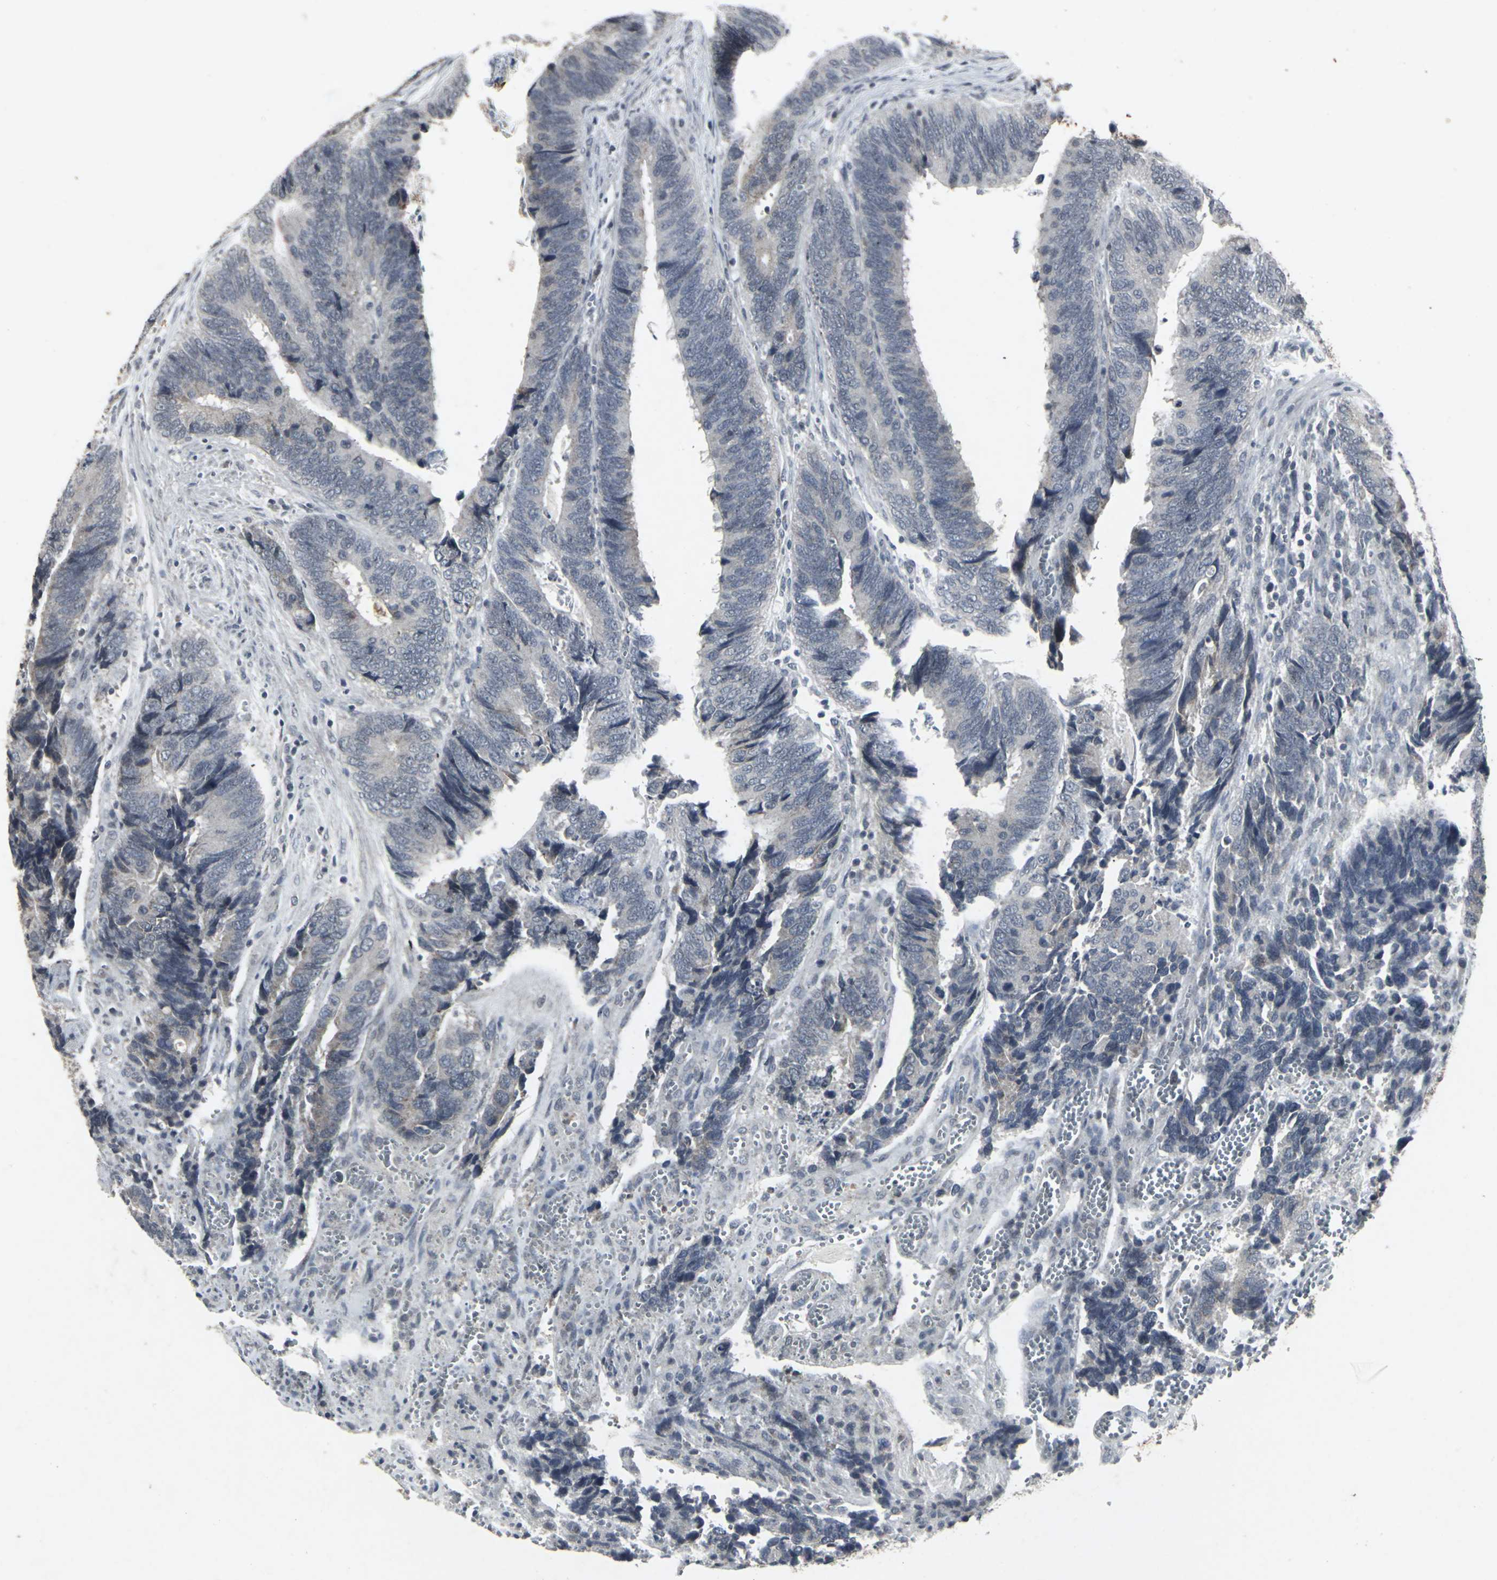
{"staining": {"intensity": "weak", "quantity": "<25%", "location": "cytoplasmic/membranous"}, "tissue": "colorectal cancer", "cell_type": "Tumor cells", "image_type": "cancer", "snomed": [{"axis": "morphology", "description": "Adenocarcinoma, NOS"}, {"axis": "topography", "description": "Colon"}], "caption": "Immunohistochemistry photomicrograph of adenocarcinoma (colorectal) stained for a protein (brown), which shows no expression in tumor cells.", "gene": "BMP4", "patient": {"sex": "male", "age": 72}}